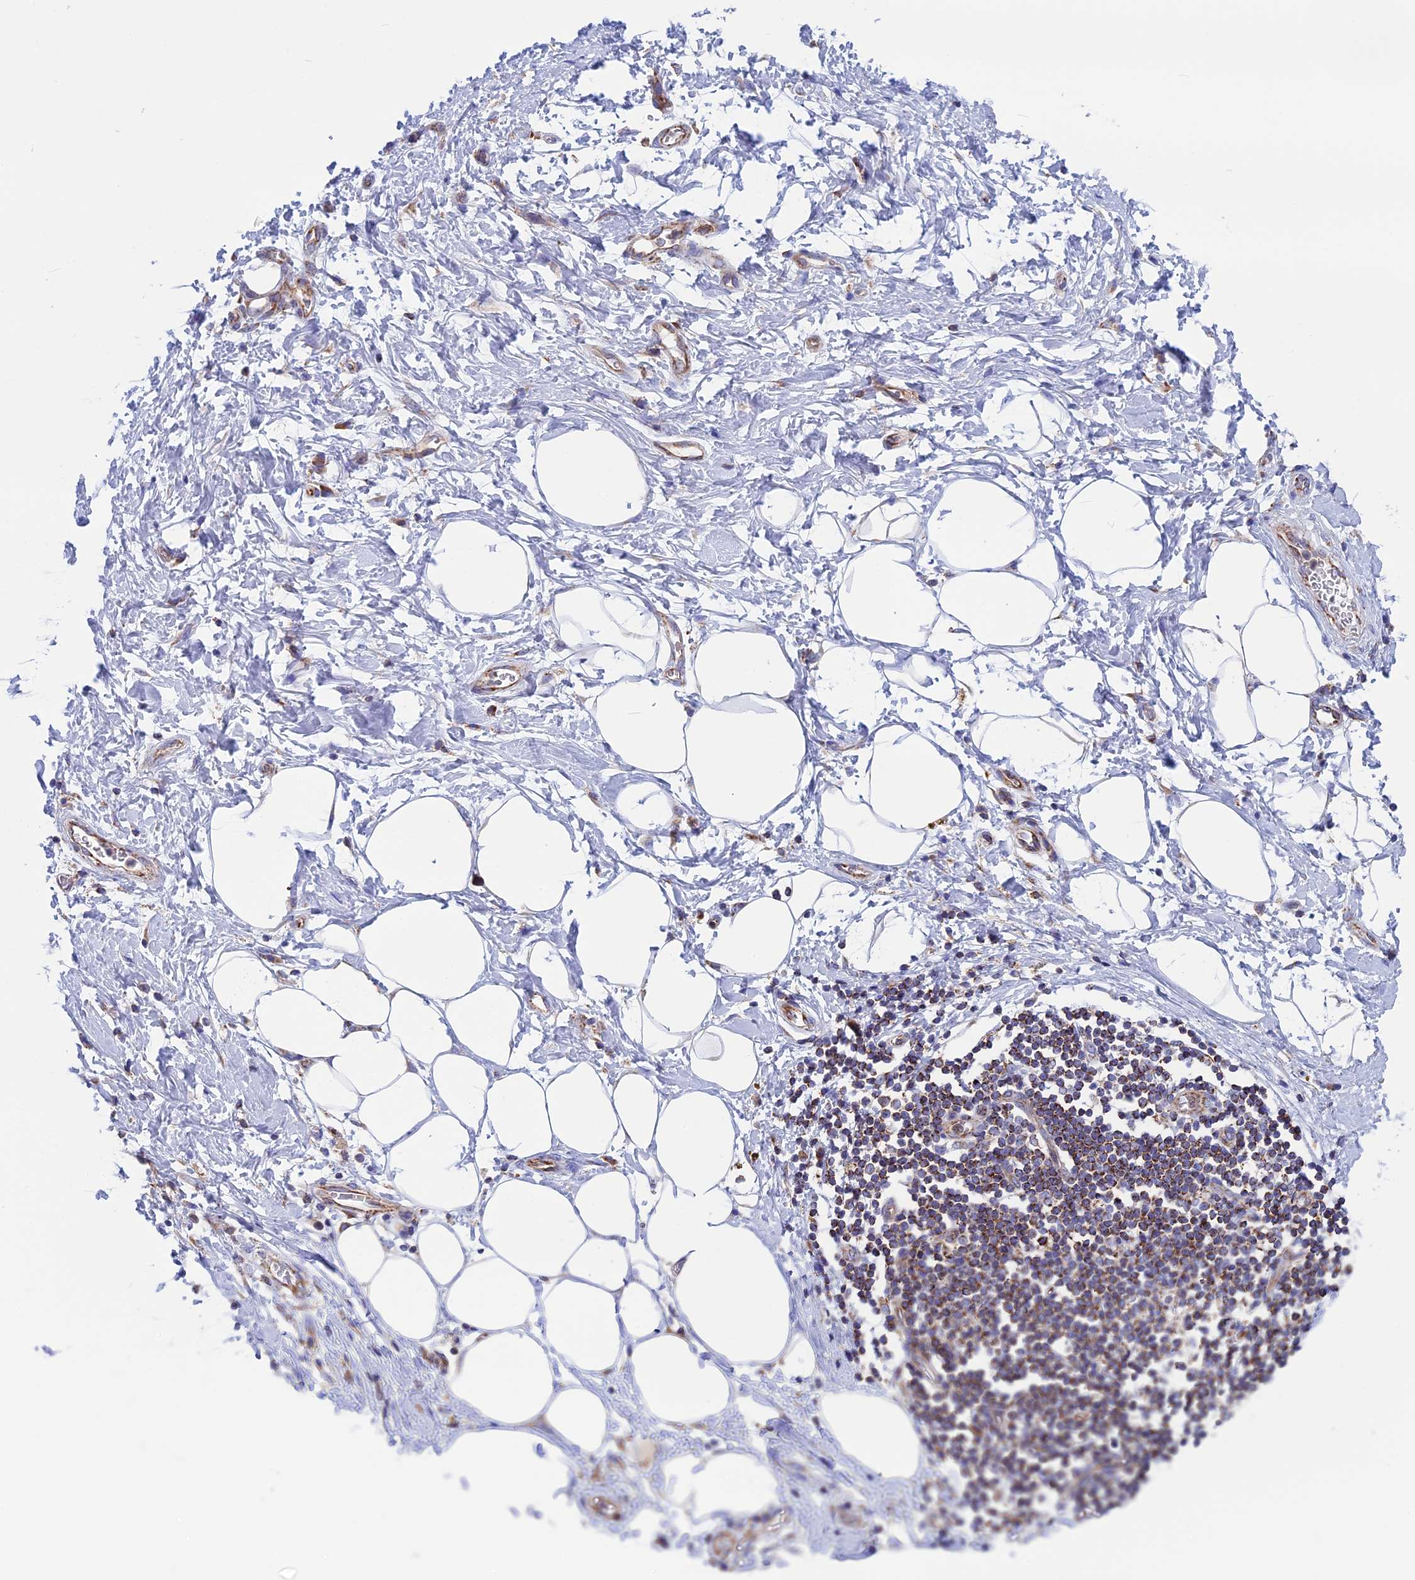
{"staining": {"intensity": "negative", "quantity": "none", "location": "none"}, "tissue": "adipose tissue", "cell_type": "Adipocytes", "image_type": "normal", "snomed": [{"axis": "morphology", "description": "Normal tissue, NOS"}, {"axis": "morphology", "description": "Adenocarcinoma, NOS"}, {"axis": "topography", "description": "Pancreas"}, {"axis": "topography", "description": "Peripheral nerve tissue"}], "caption": "Benign adipose tissue was stained to show a protein in brown. There is no significant expression in adipocytes.", "gene": "WDR83", "patient": {"sex": "male", "age": 59}}